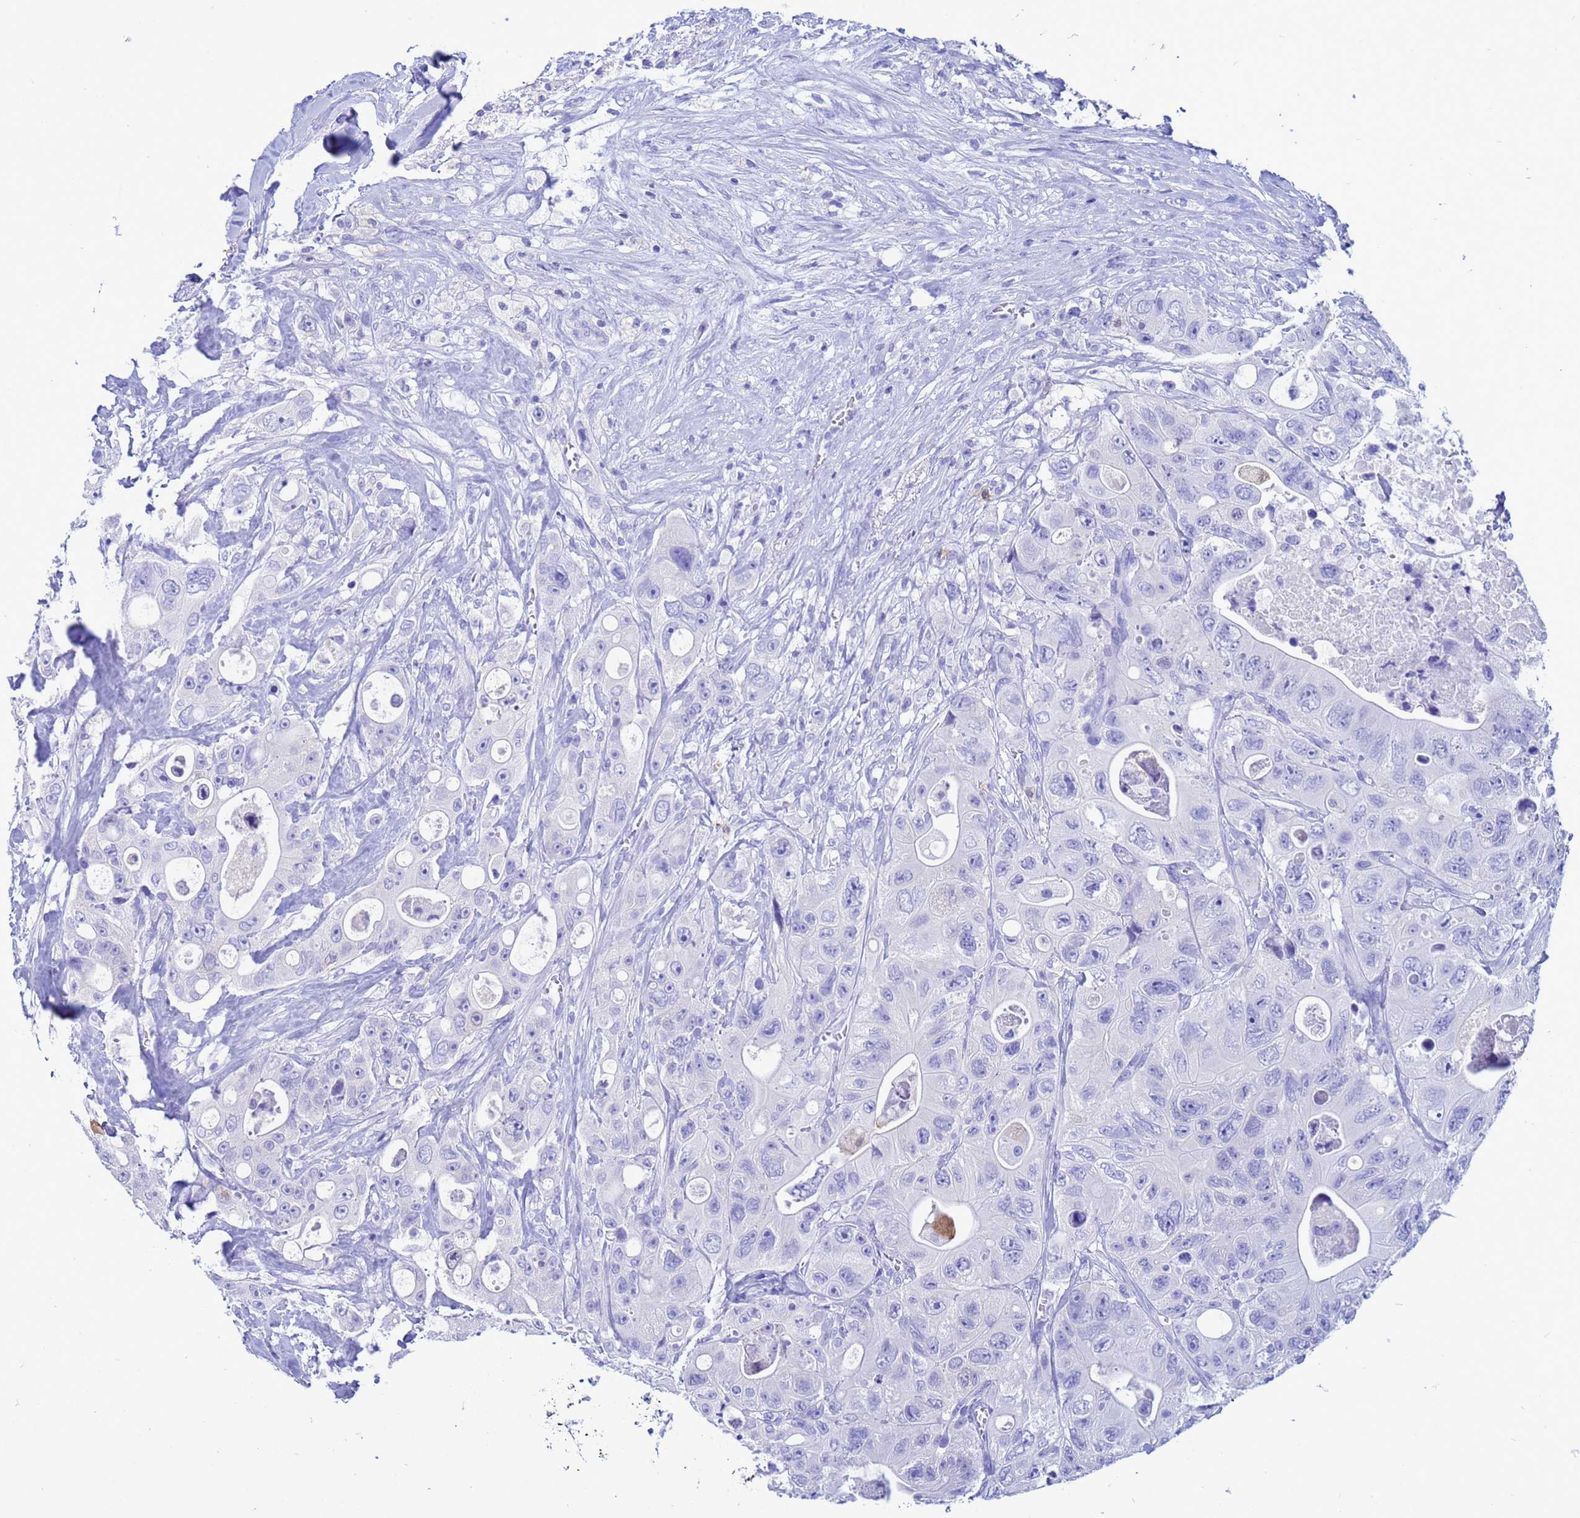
{"staining": {"intensity": "negative", "quantity": "none", "location": "none"}, "tissue": "colorectal cancer", "cell_type": "Tumor cells", "image_type": "cancer", "snomed": [{"axis": "morphology", "description": "Adenocarcinoma, NOS"}, {"axis": "topography", "description": "Colon"}], "caption": "Histopathology image shows no protein staining in tumor cells of colorectal cancer (adenocarcinoma) tissue.", "gene": "AKR1C2", "patient": {"sex": "female", "age": 46}}